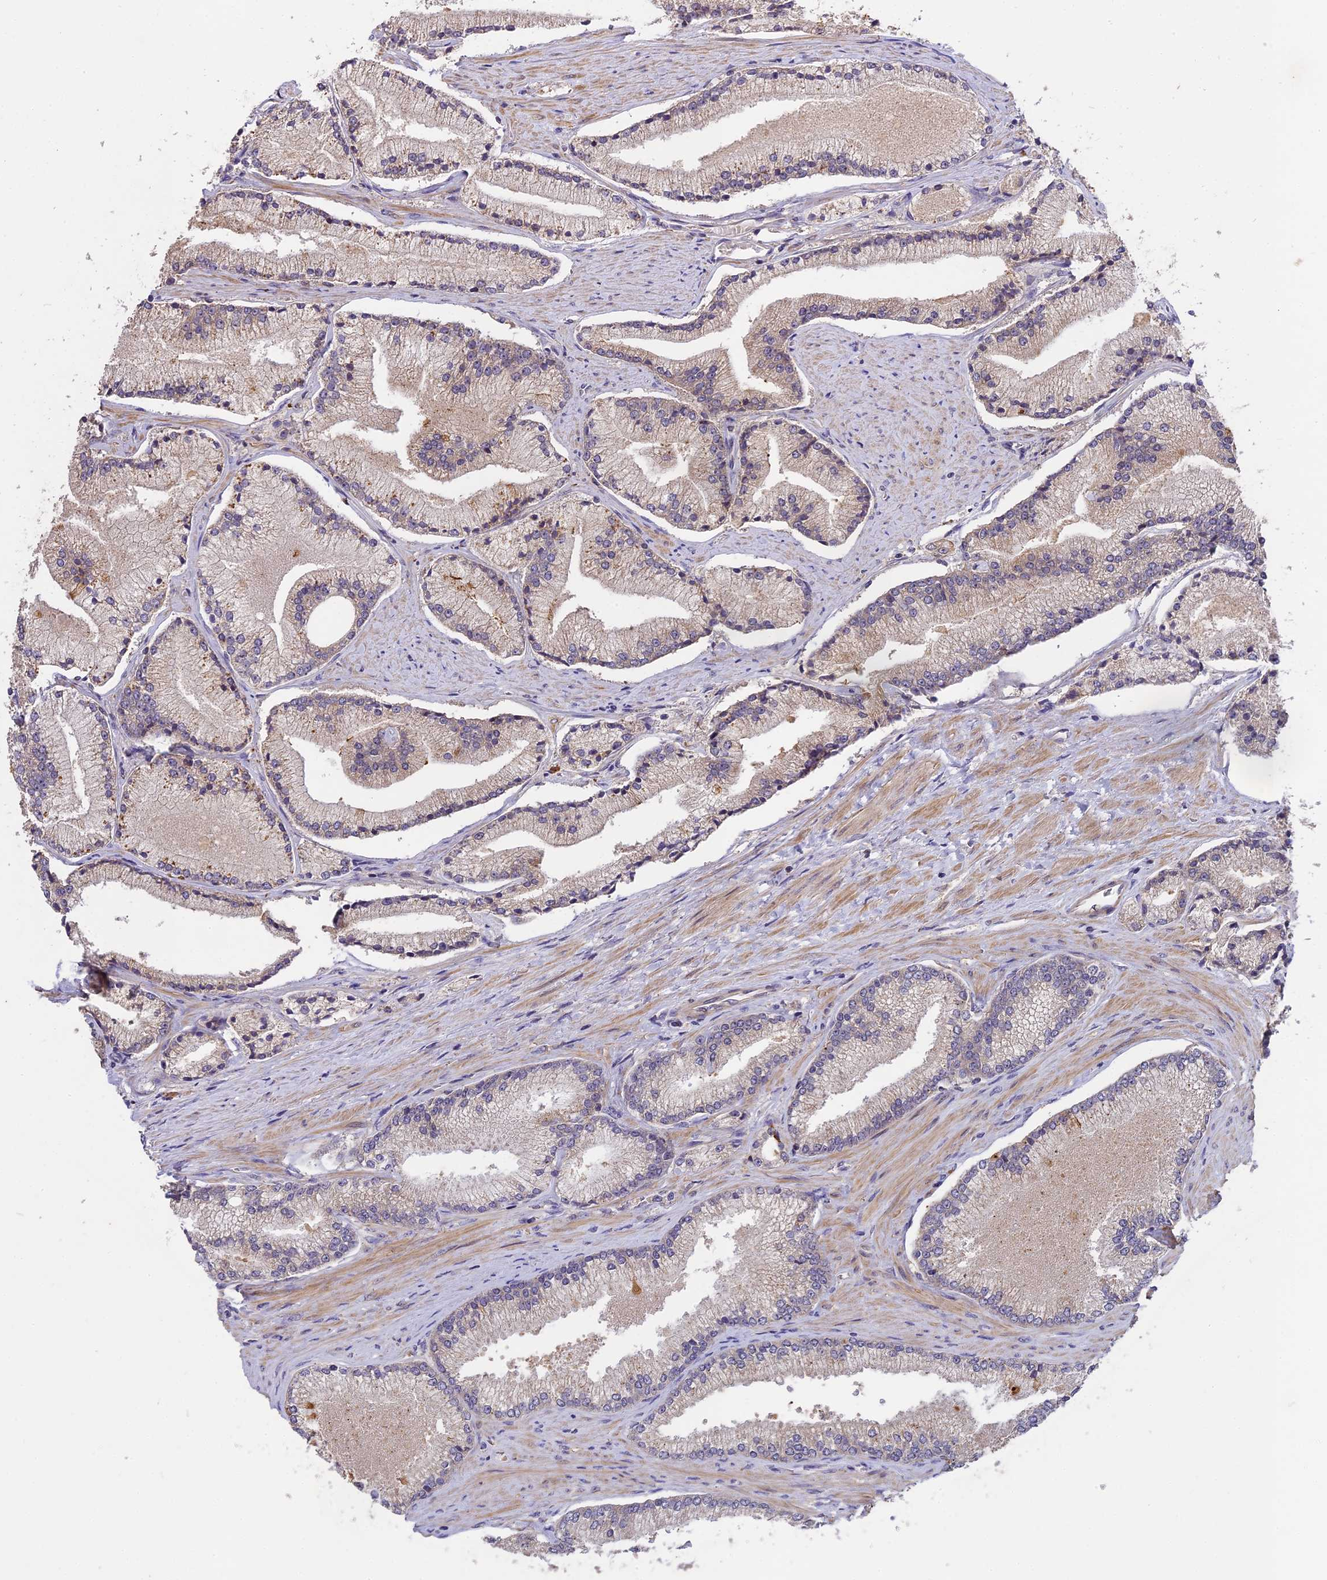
{"staining": {"intensity": "weak", "quantity": "<25%", "location": "cytoplasmic/membranous"}, "tissue": "prostate cancer", "cell_type": "Tumor cells", "image_type": "cancer", "snomed": [{"axis": "morphology", "description": "Adenocarcinoma, High grade"}, {"axis": "topography", "description": "Prostate"}], "caption": "This micrograph is of high-grade adenocarcinoma (prostate) stained with immunohistochemistry to label a protein in brown with the nuclei are counter-stained blue. There is no staining in tumor cells.", "gene": "MEMO1", "patient": {"sex": "male", "age": 67}}